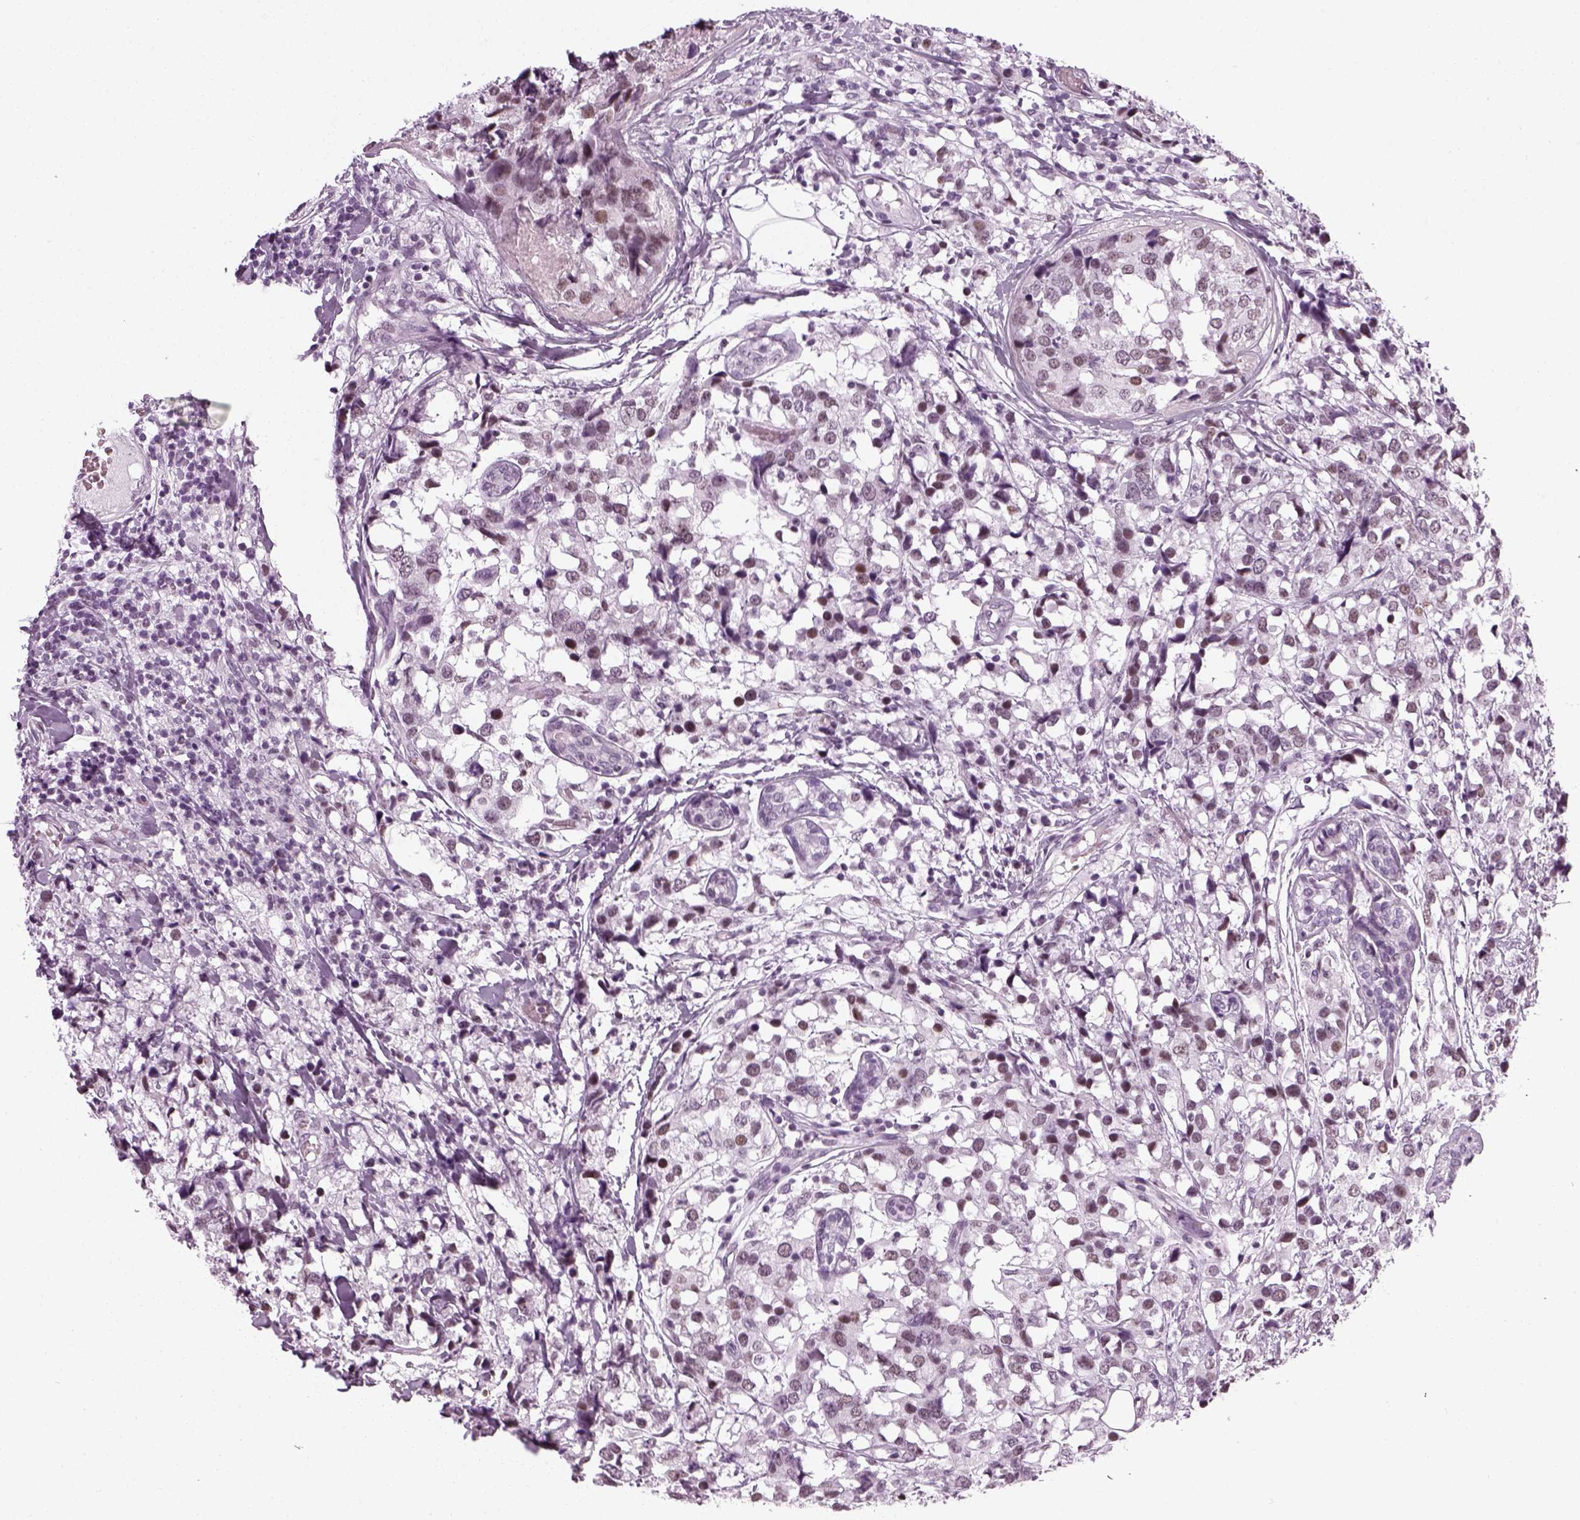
{"staining": {"intensity": "weak", "quantity": "<25%", "location": "nuclear"}, "tissue": "breast cancer", "cell_type": "Tumor cells", "image_type": "cancer", "snomed": [{"axis": "morphology", "description": "Lobular carcinoma"}, {"axis": "topography", "description": "Breast"}], "caption": "Human breast cancer (lobular carcinoma) stained for a protein using immunohistochemistry demonstrates no expression in tumor cells.", "gene": "KCNG2", "patient": {"sex": "female", "age": 59}}